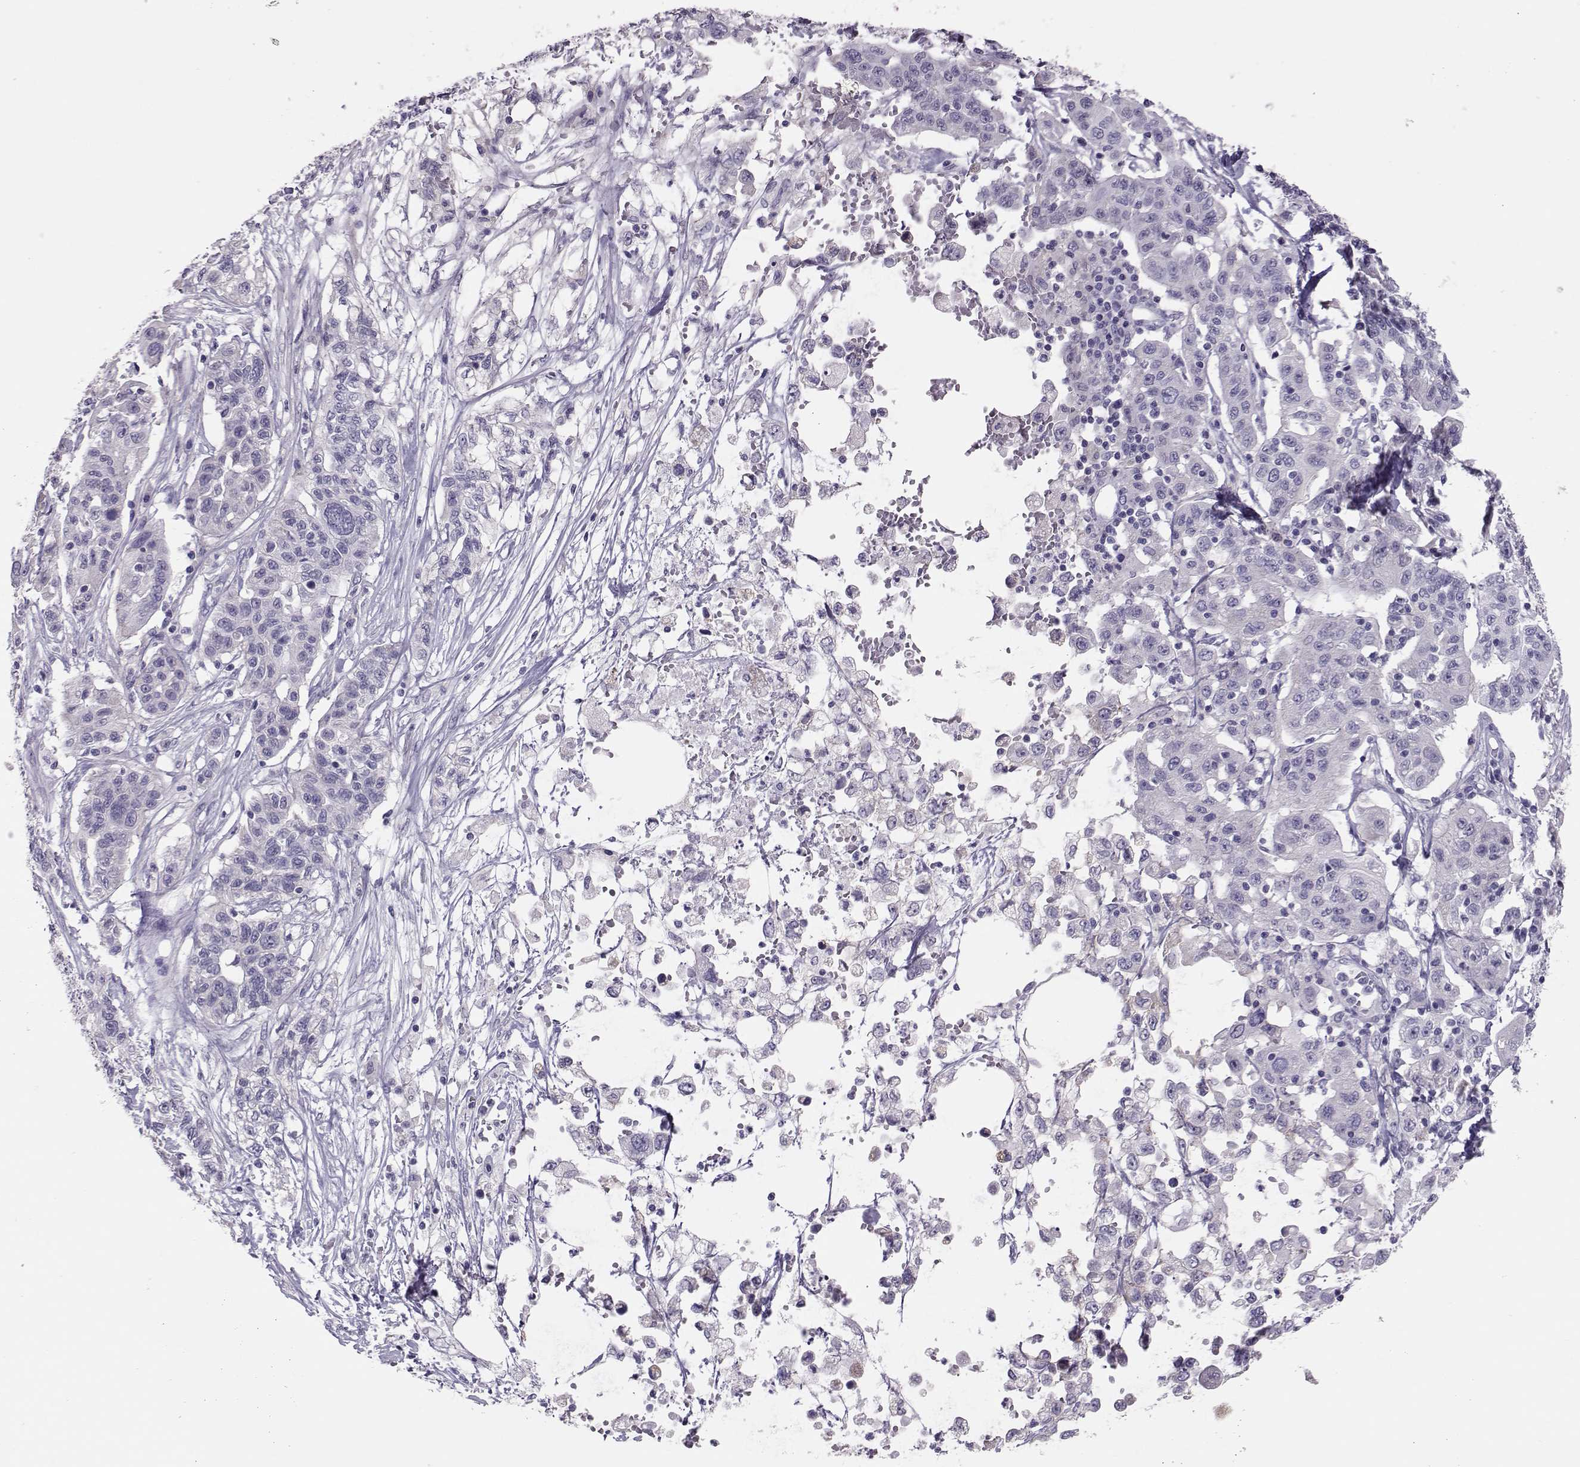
{"staining": {"intensity": "negative", "quantity": "none", "location": "none"}, "tissue": "liver cancer", "cell_type": "Tumor cells", "image_type": "cancer", "snomed": [{"axis": "morphology", "description": "Adenocarcinoma, NOS"}, {"axis": "morphology", "description": "Cholangiocarcinoma"}, {"axis": "topography", "description": "Liver"}], "caption": "Human cholangiocarcinoma (liver) stained for a protein using immunohistochemistry (IHC) exhibits no positivity in tumor cells.", "gene": "DNAAF1", "patient": {"sex": "male", "age": 64}}